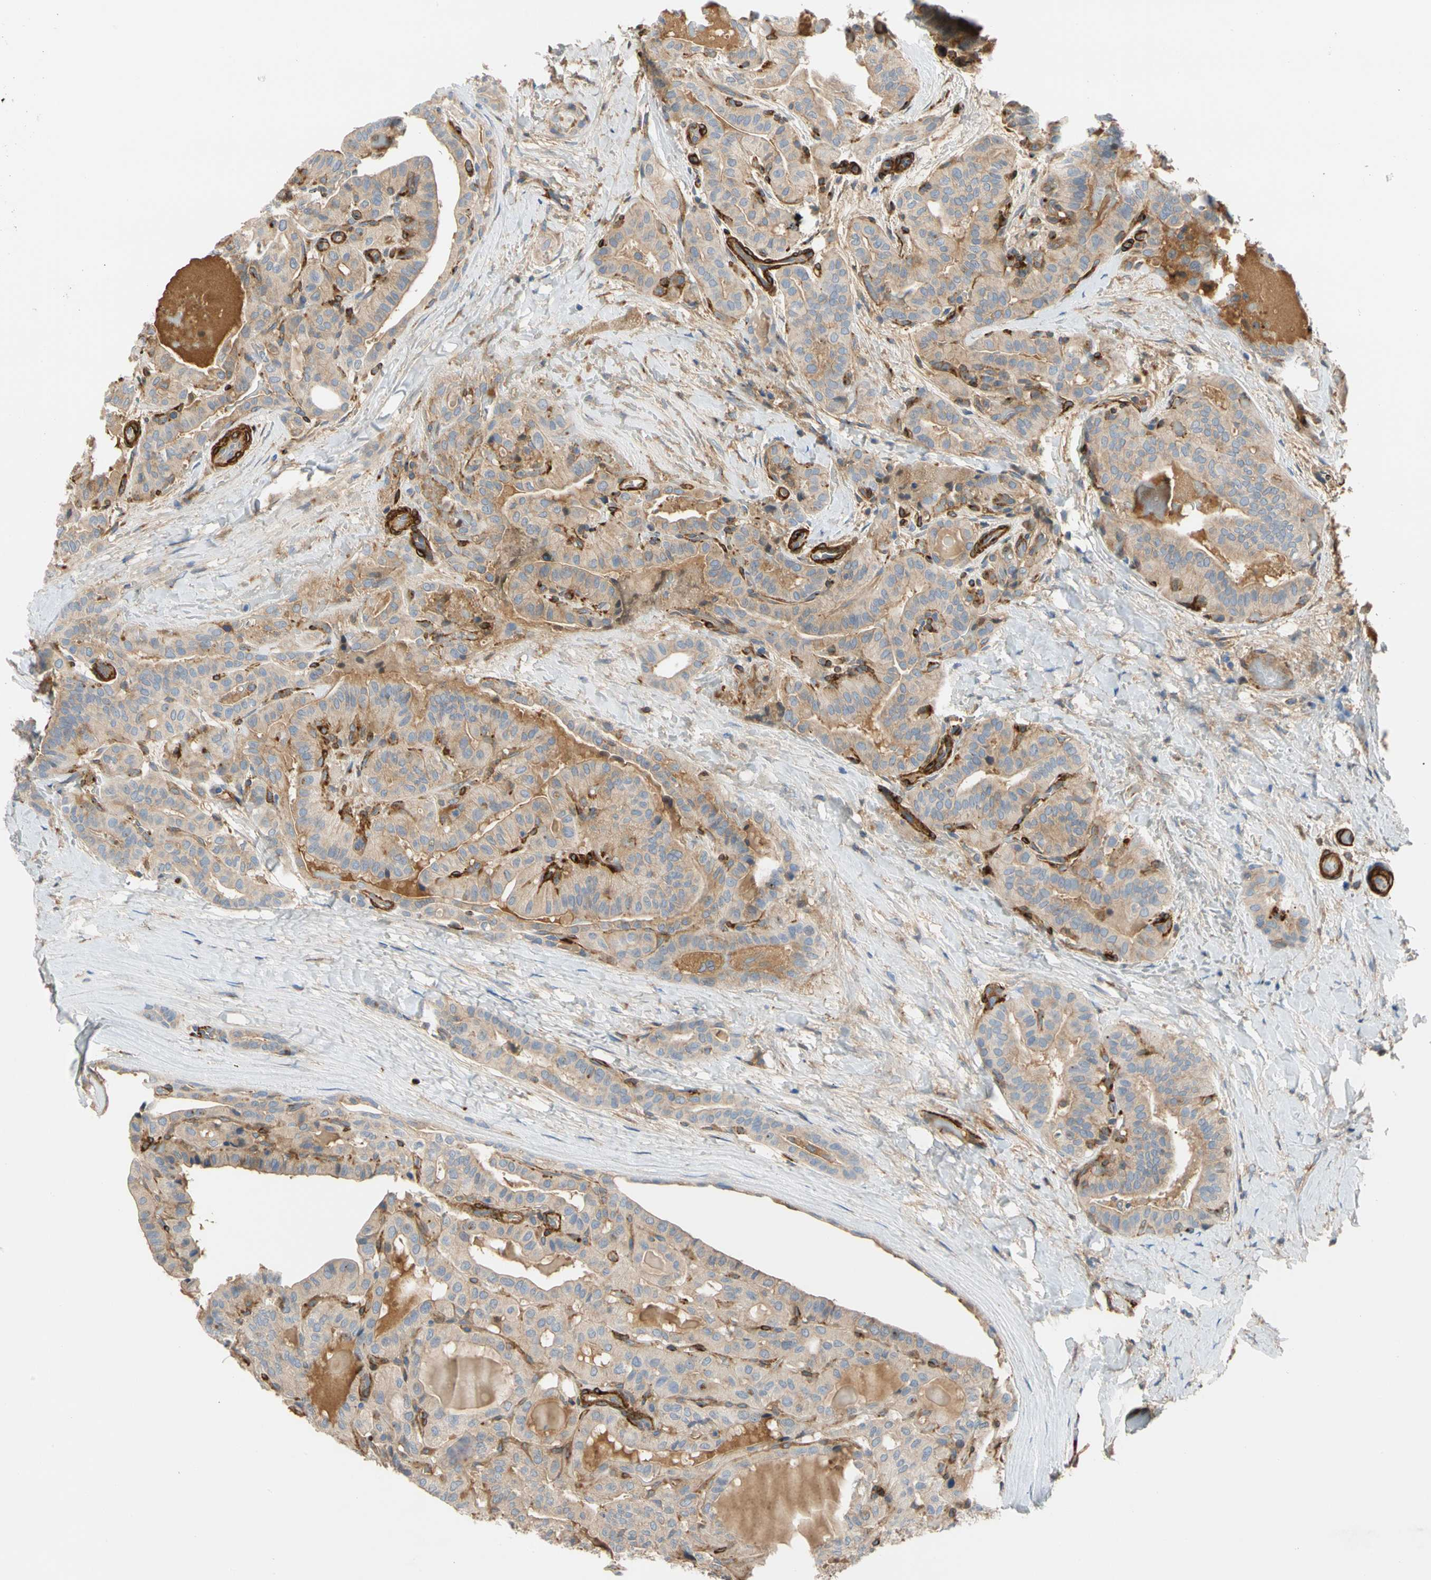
{"staining": {"intensity": "weak", "quantity": "25%-75%", "location": "cytoplasmic/membranous"}, "tissue": "thyroid cancer", "cell_type": "Tumor cells", "image_type": "cancer", "snomed": [{"axis": "morphology", "description": "Papillary adenocarcinoma, NOS"}, {"axis": "topography", "description": "Thyroid gland"}], "caption": "Protein expression analysis of papillary adenocarcinoma (thyroid) reveals weak cytoplasmic/membranous expression in about 25%-75% of tumor cells.", "gene": "ENTREP3", "patient": {"sex": "male", "age": 77}}